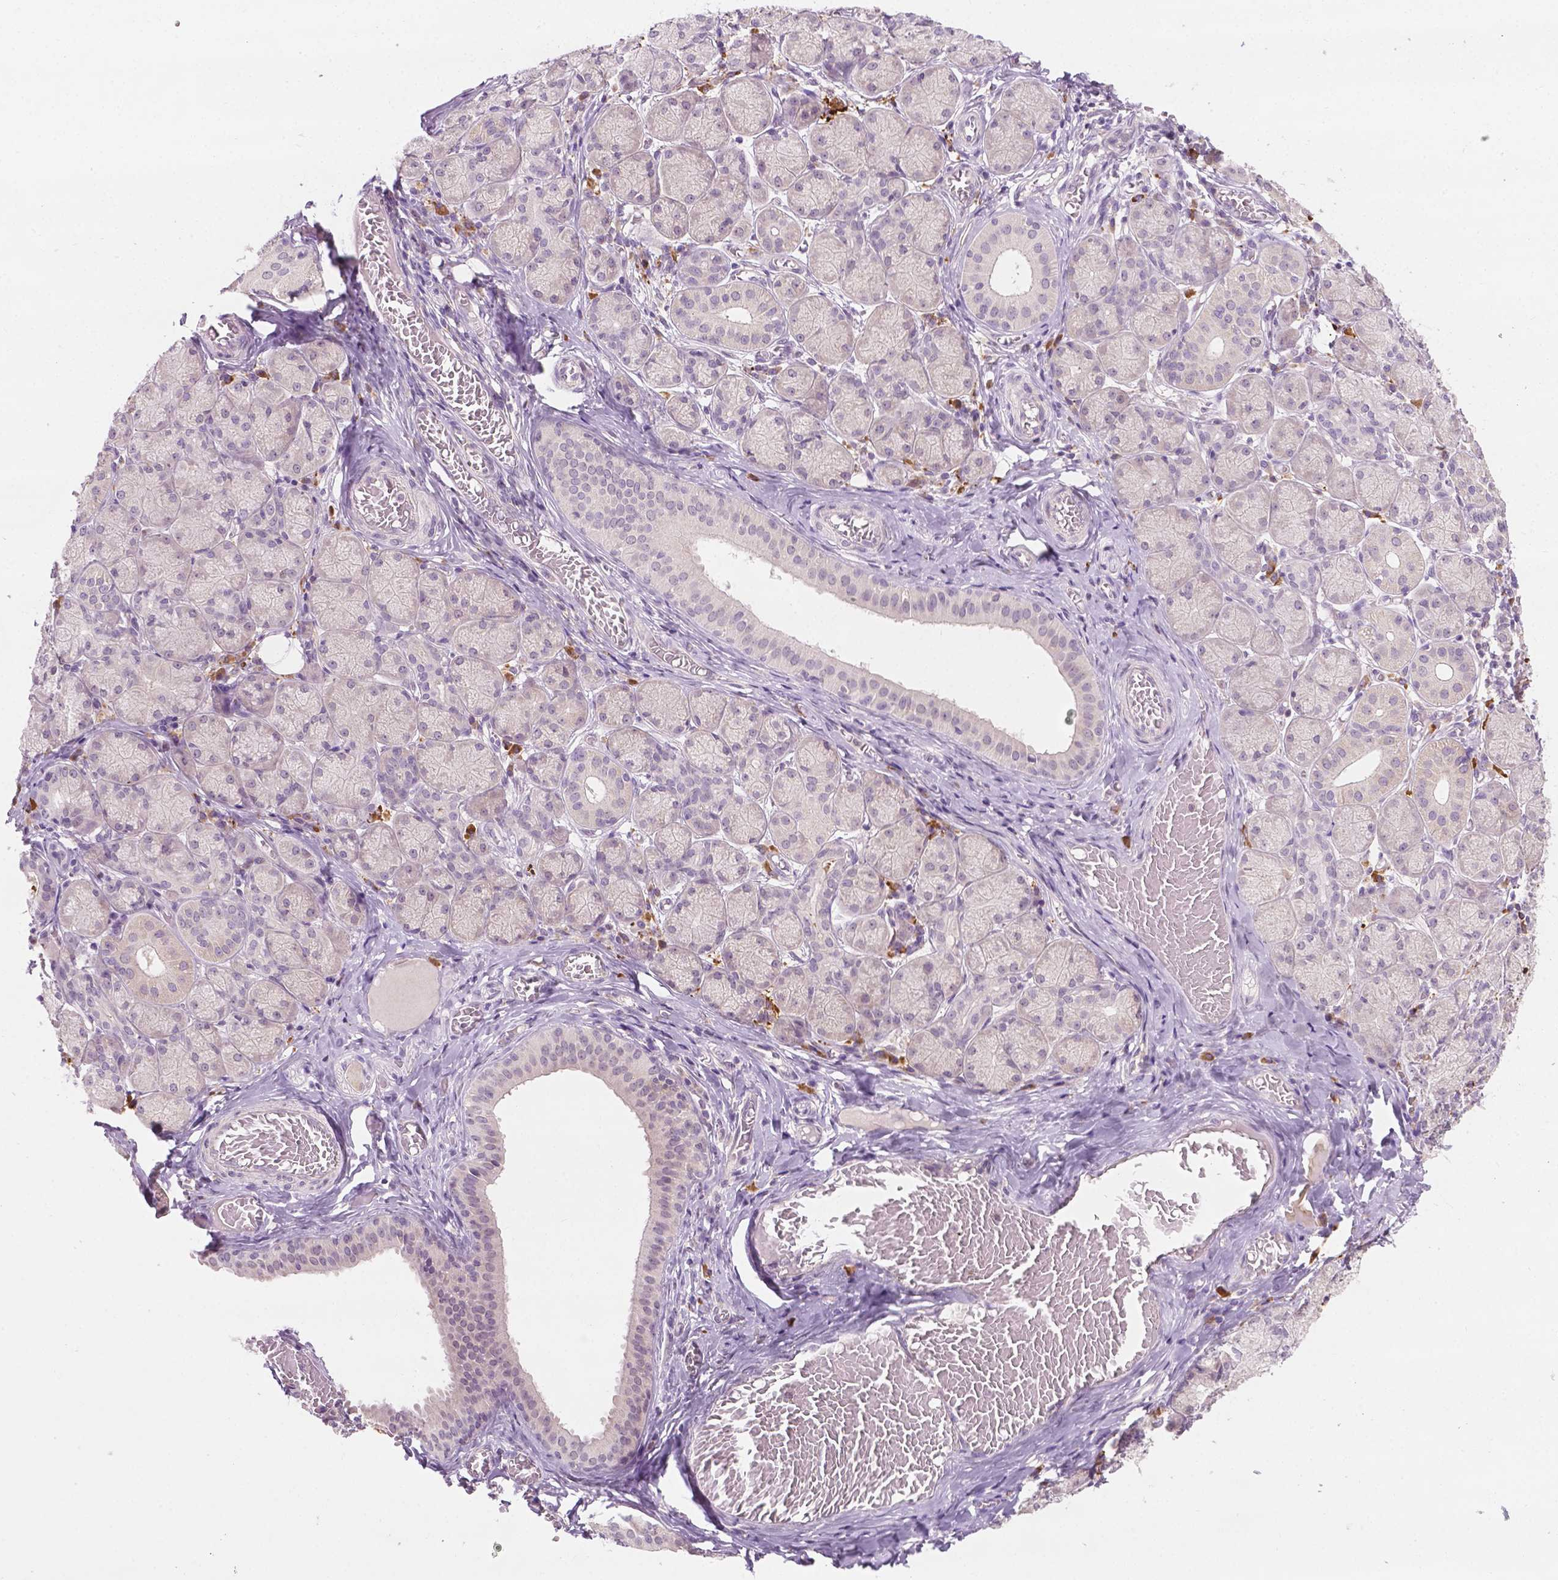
{"staining": {"intensity": "negative", "quantity": "none", "location": "none"}, "tissue": "salivary gland", "cell_type": "Glandular cells", "image_type": "normal", "snomed": [{"axis": "morphology", "description": "Normal tissue, NOS"}, {"axis": "topography", "description": "Salivary gland"}, {"axis": "topography", "description": "Peripheral nerve tissue"}], "caption": "High power microscopy photomicrograph of an immunohistochemistry histopathology image of normal salivary gland, revealing no significant staining in glandular cells. (Stains: DAB IHC with hematoxylin counter stain, Microscopy: brightfield microscopy at high magnification).", "gene": "DENND4A", "patient": {"sex": "female", "age": 24}}